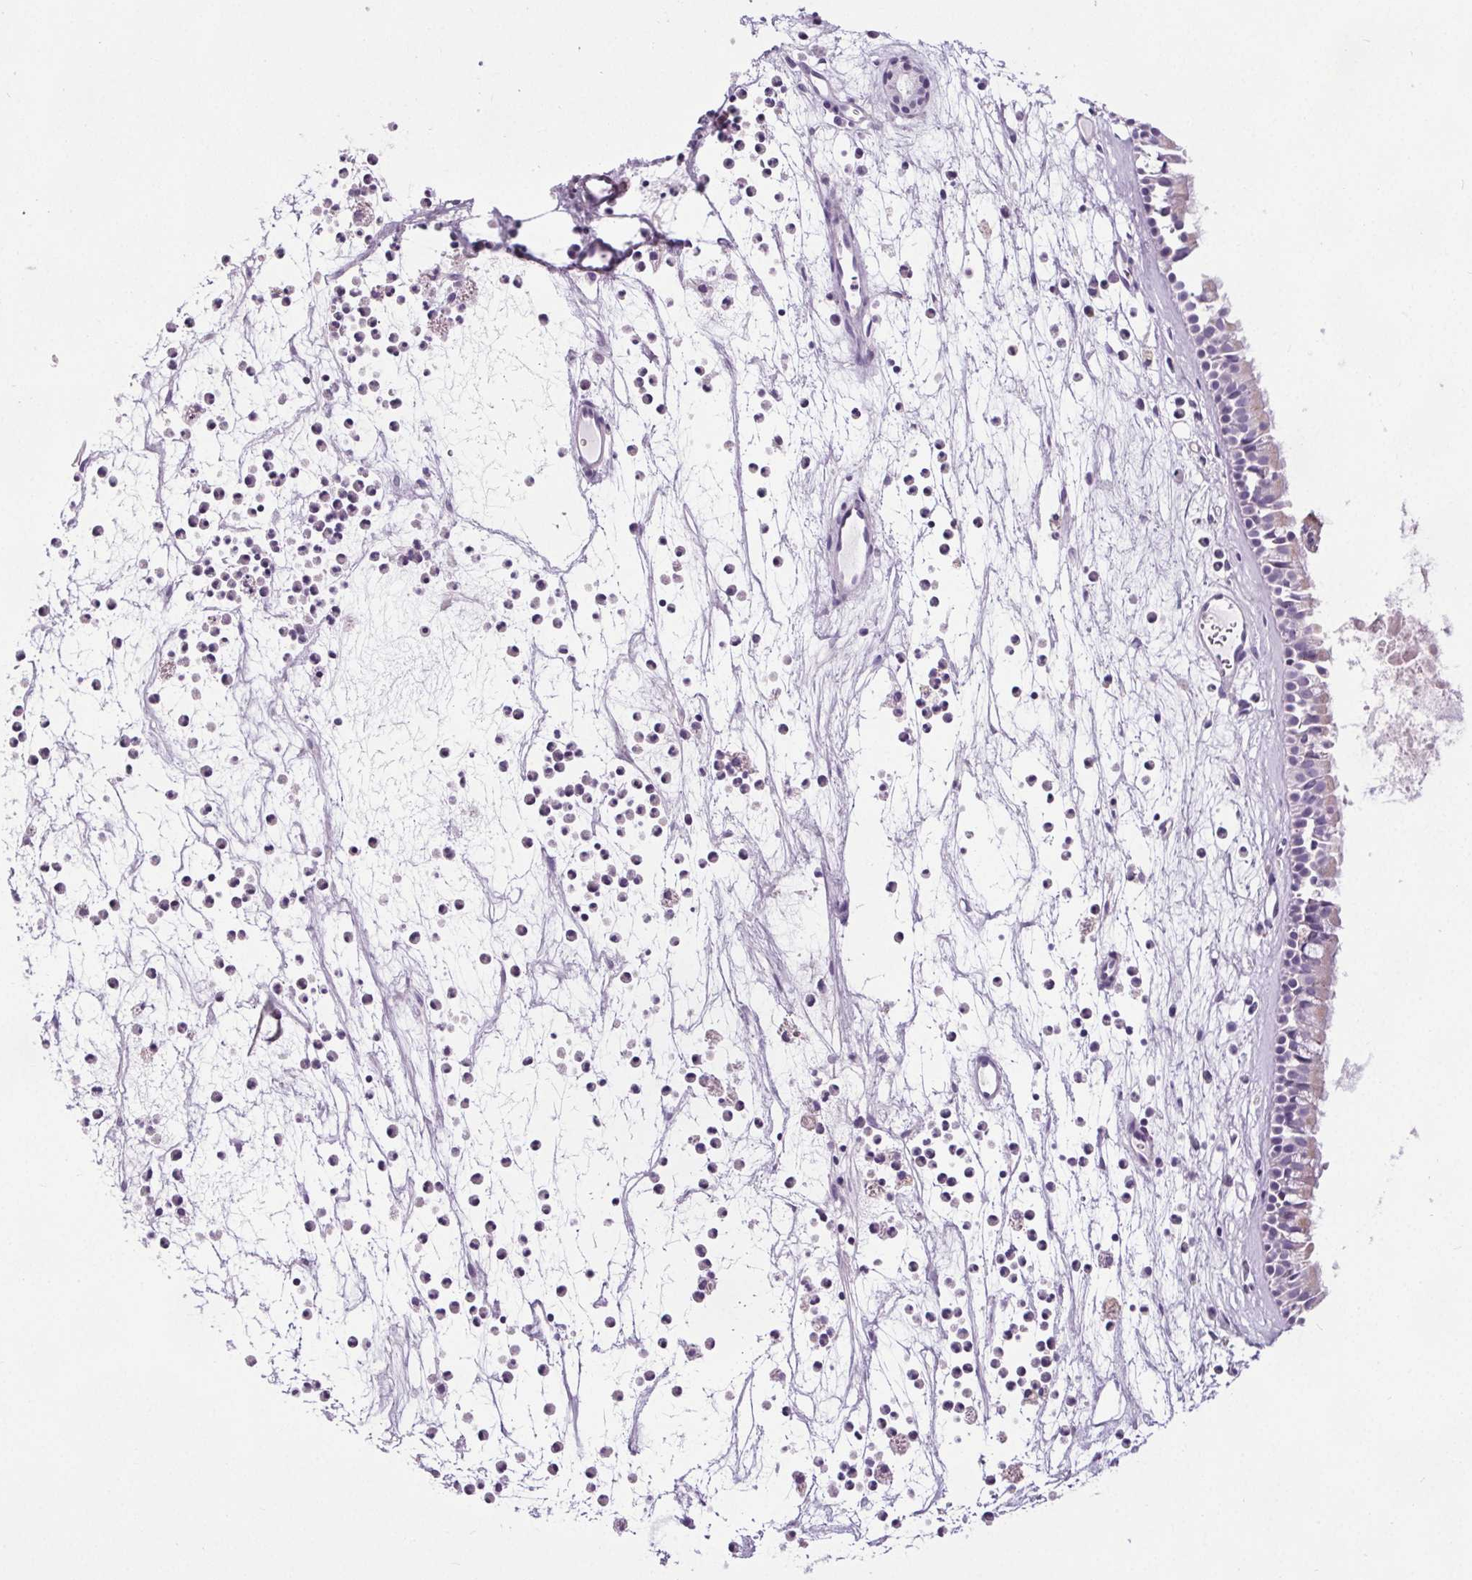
{"staining": {"intensity": "negative", "quantity": "none", "location": "none"}, "tissue": "nasopharynx", "cell_type": "Respiratory epithelial cells", "image_type": "normal", "snomed": [{"axis": "morphology", "description": "Normal tissue, NOS"}, {"axis": "topography", "description": "Nasopharynx"}], "caption": "Immunohistochemical staining of benign human nasopharynx demonstrates no significant positivity in respiratory epithelial cells.", "gene": "ELAVL2", "patient": {"sex": "female", "age": 52}}